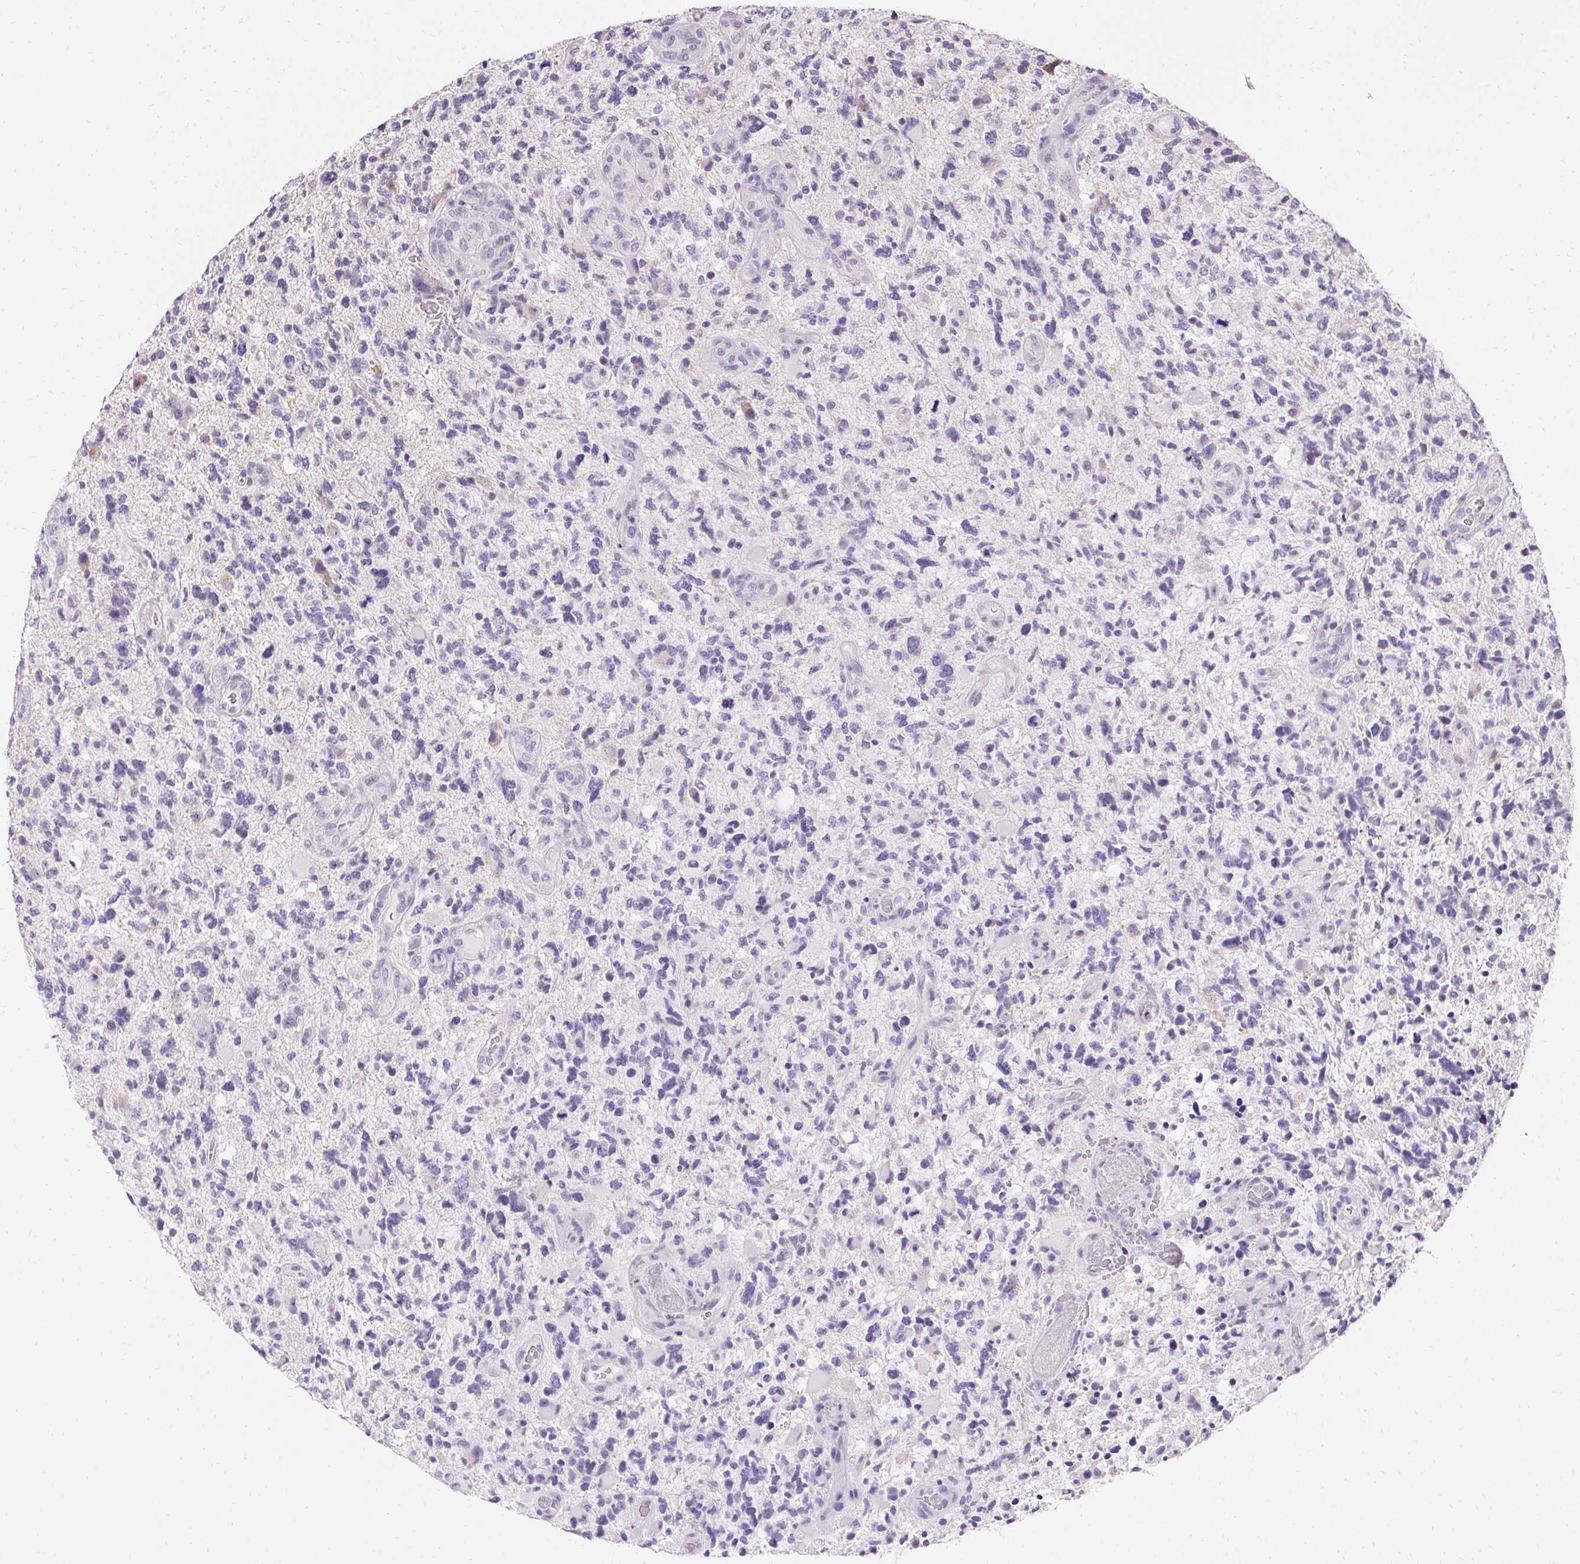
{"staining": {"intensity": "negative", "quantity": "none", "location": "none"}, "tissue": "glioma", "cell_type": "Tumor cells", "image_type": "cancer", "snomed": [{"axis": "morphology", "description": "Glioma, malignant, High grade"}, {"axis": "topography", "description": "Brain"}], "caption": "Glioma was stained to show a protein in brown. There is no significant staining in tumor cells.", "gene": "ASGR2", "patient": {"sex": "female", "age": 71}}